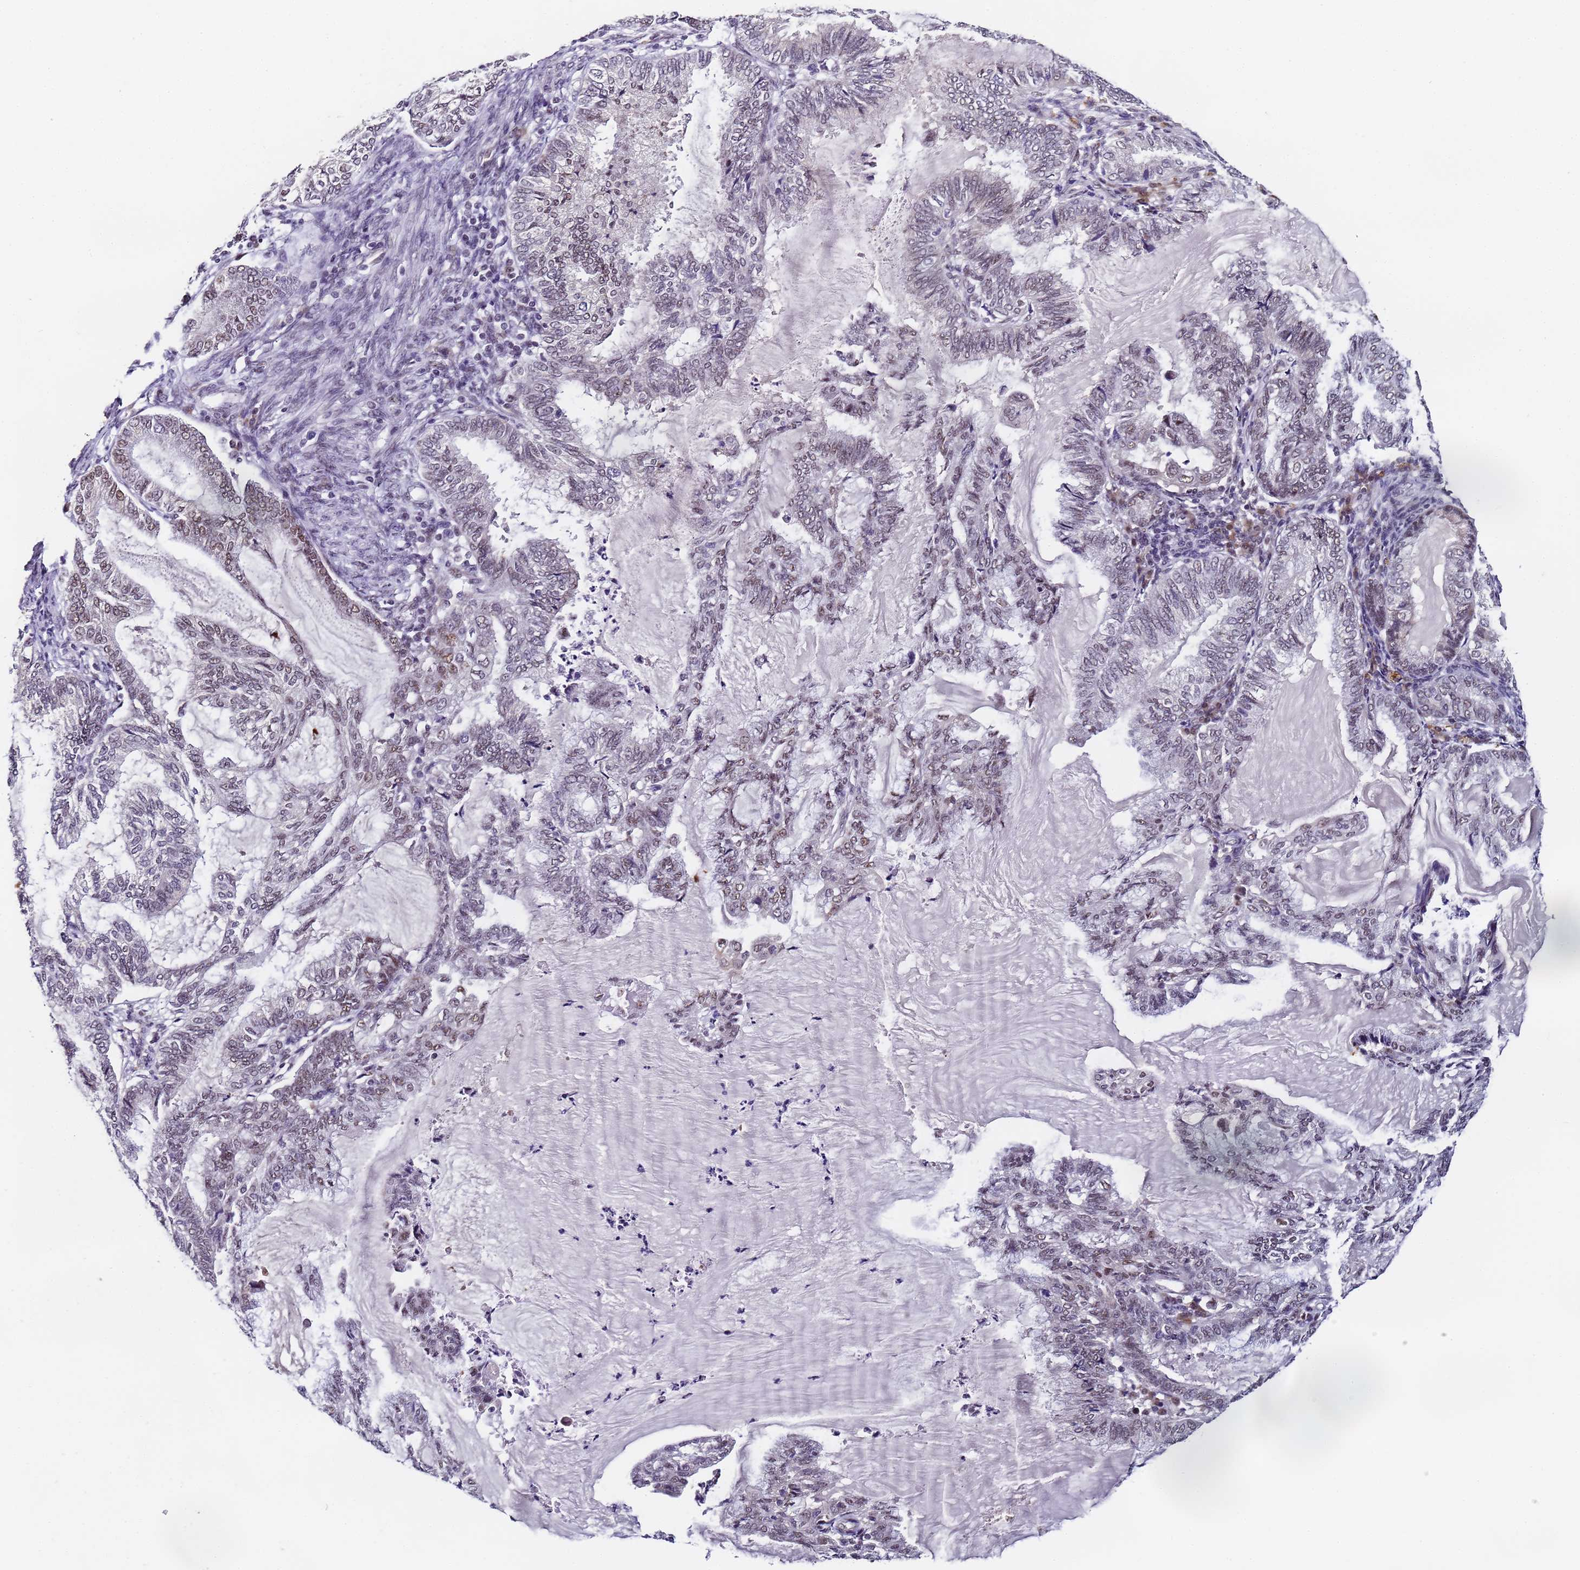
{"staining": {"intensity": "weak", "quantity": "<25%", "location": "nuclear"}, "tissue": "endometrial cancer", "cell_type": "Tumor cells", "image_type": "cancer", "snomed": [{"axis": "morphology", "description": "Adenocarcinoma, NOS"}, {"axis": "topography", "description": "Endometrium"}], "caption": "Tumor cells show no significant protein staining in endometrial cancer. The staining was performed using DAB to visualize the protein expression in brown, while the nuclei were stained in blue with hematoxylin (Magnification: 20x).", "gene": "FNBP4", "patient": {"sex": "female", "age": 86}}